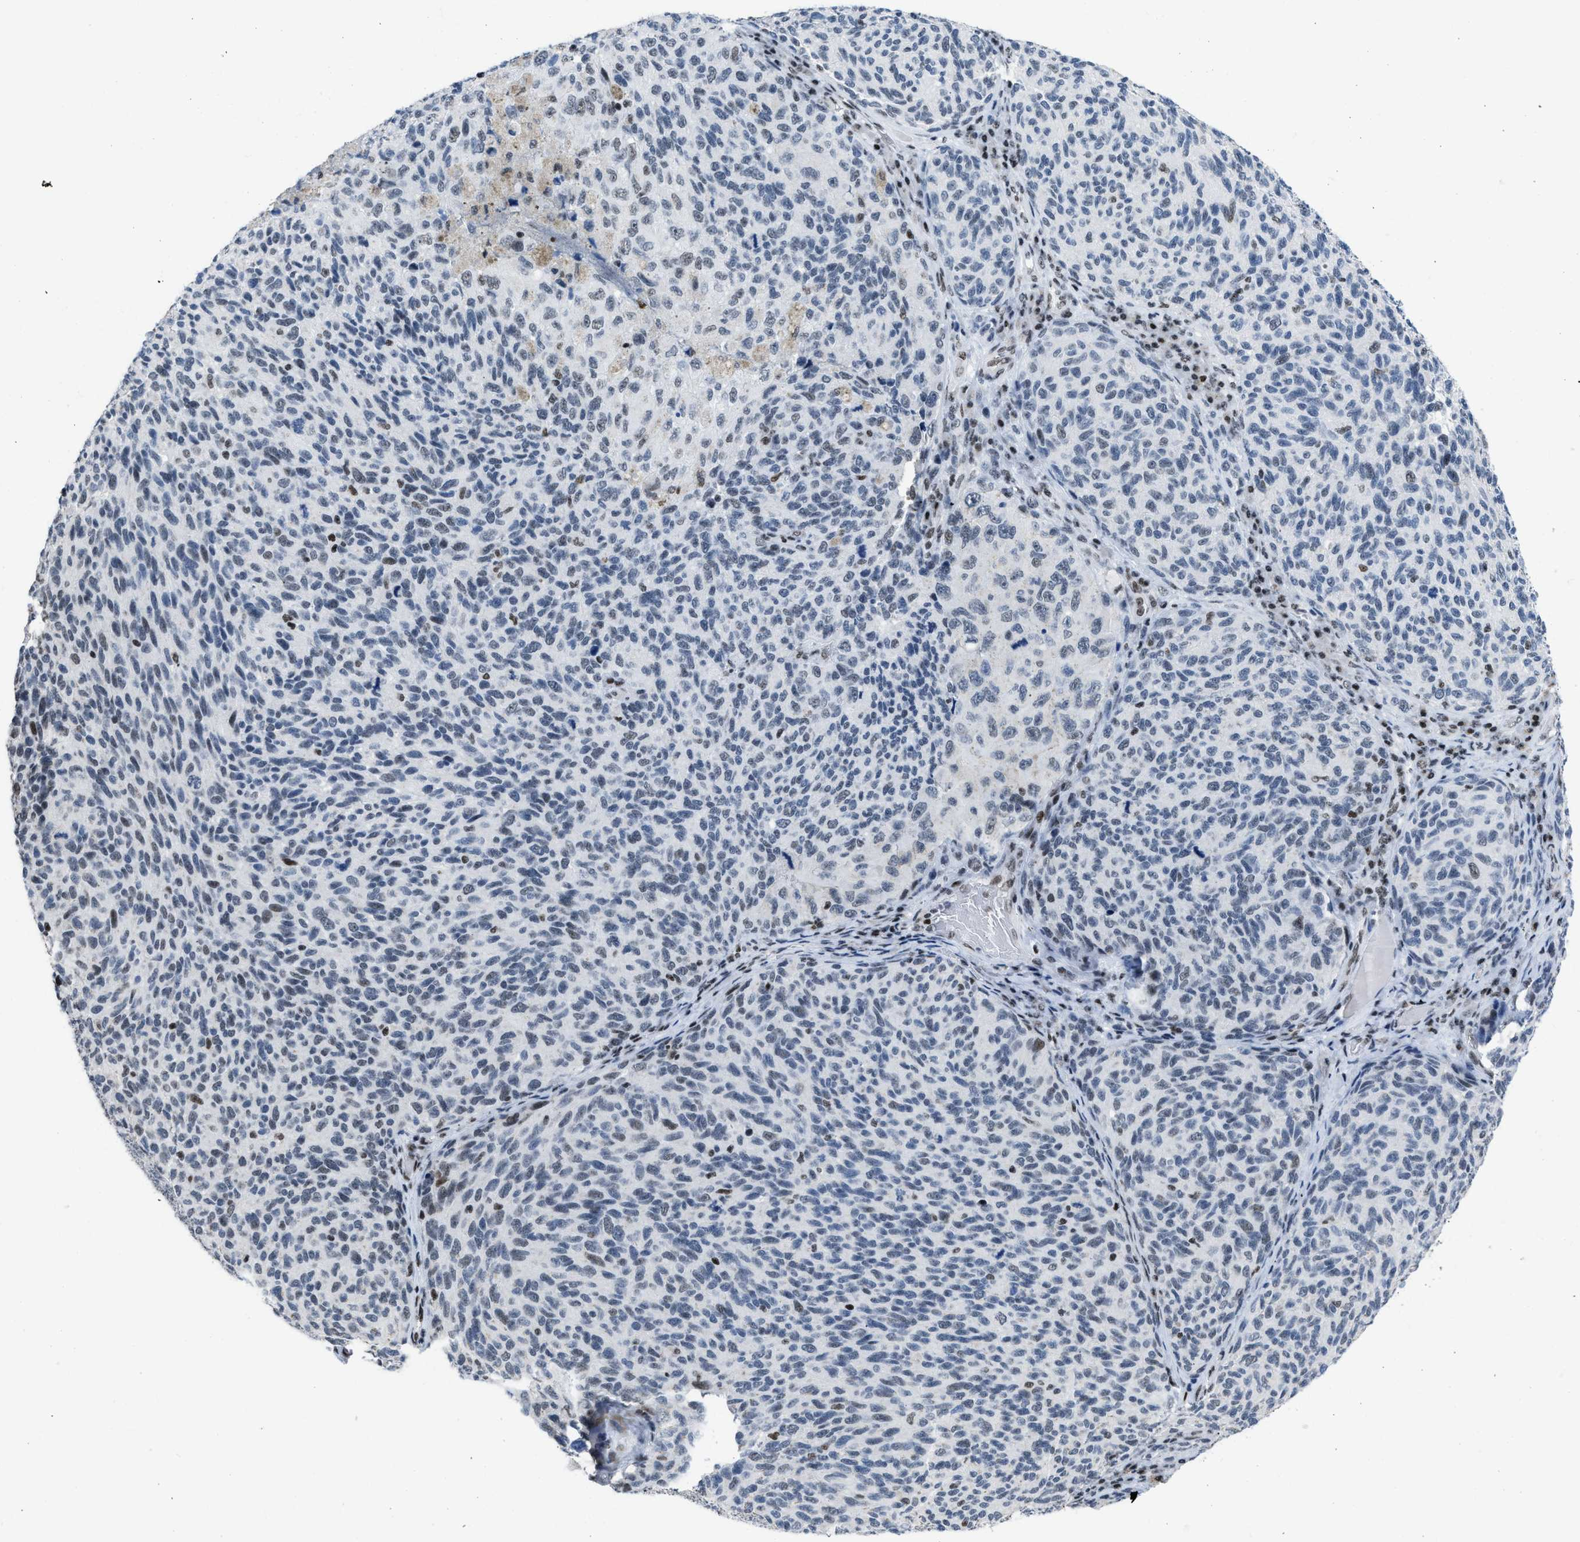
{"staining": {"intensity": "weak", "quantity": "25%-75%", "location": "nuclear"}, "tissue": "melanoma", "cell_type": "Tumor cells", "image_type": "cancer", "snomed": [{"axis": "morphology", "description": "Malignant melanoma, NOS"}, {"axis": "topography", "description": "Skin"}], "caption": "Weak nuclear staining for a protein is seen in about 25%-75% of tumor cells of melanoma using immunohistochemistry (IHC).", "gene": "TERF2IP", "patient": {"sex": "female", "age": 73}}